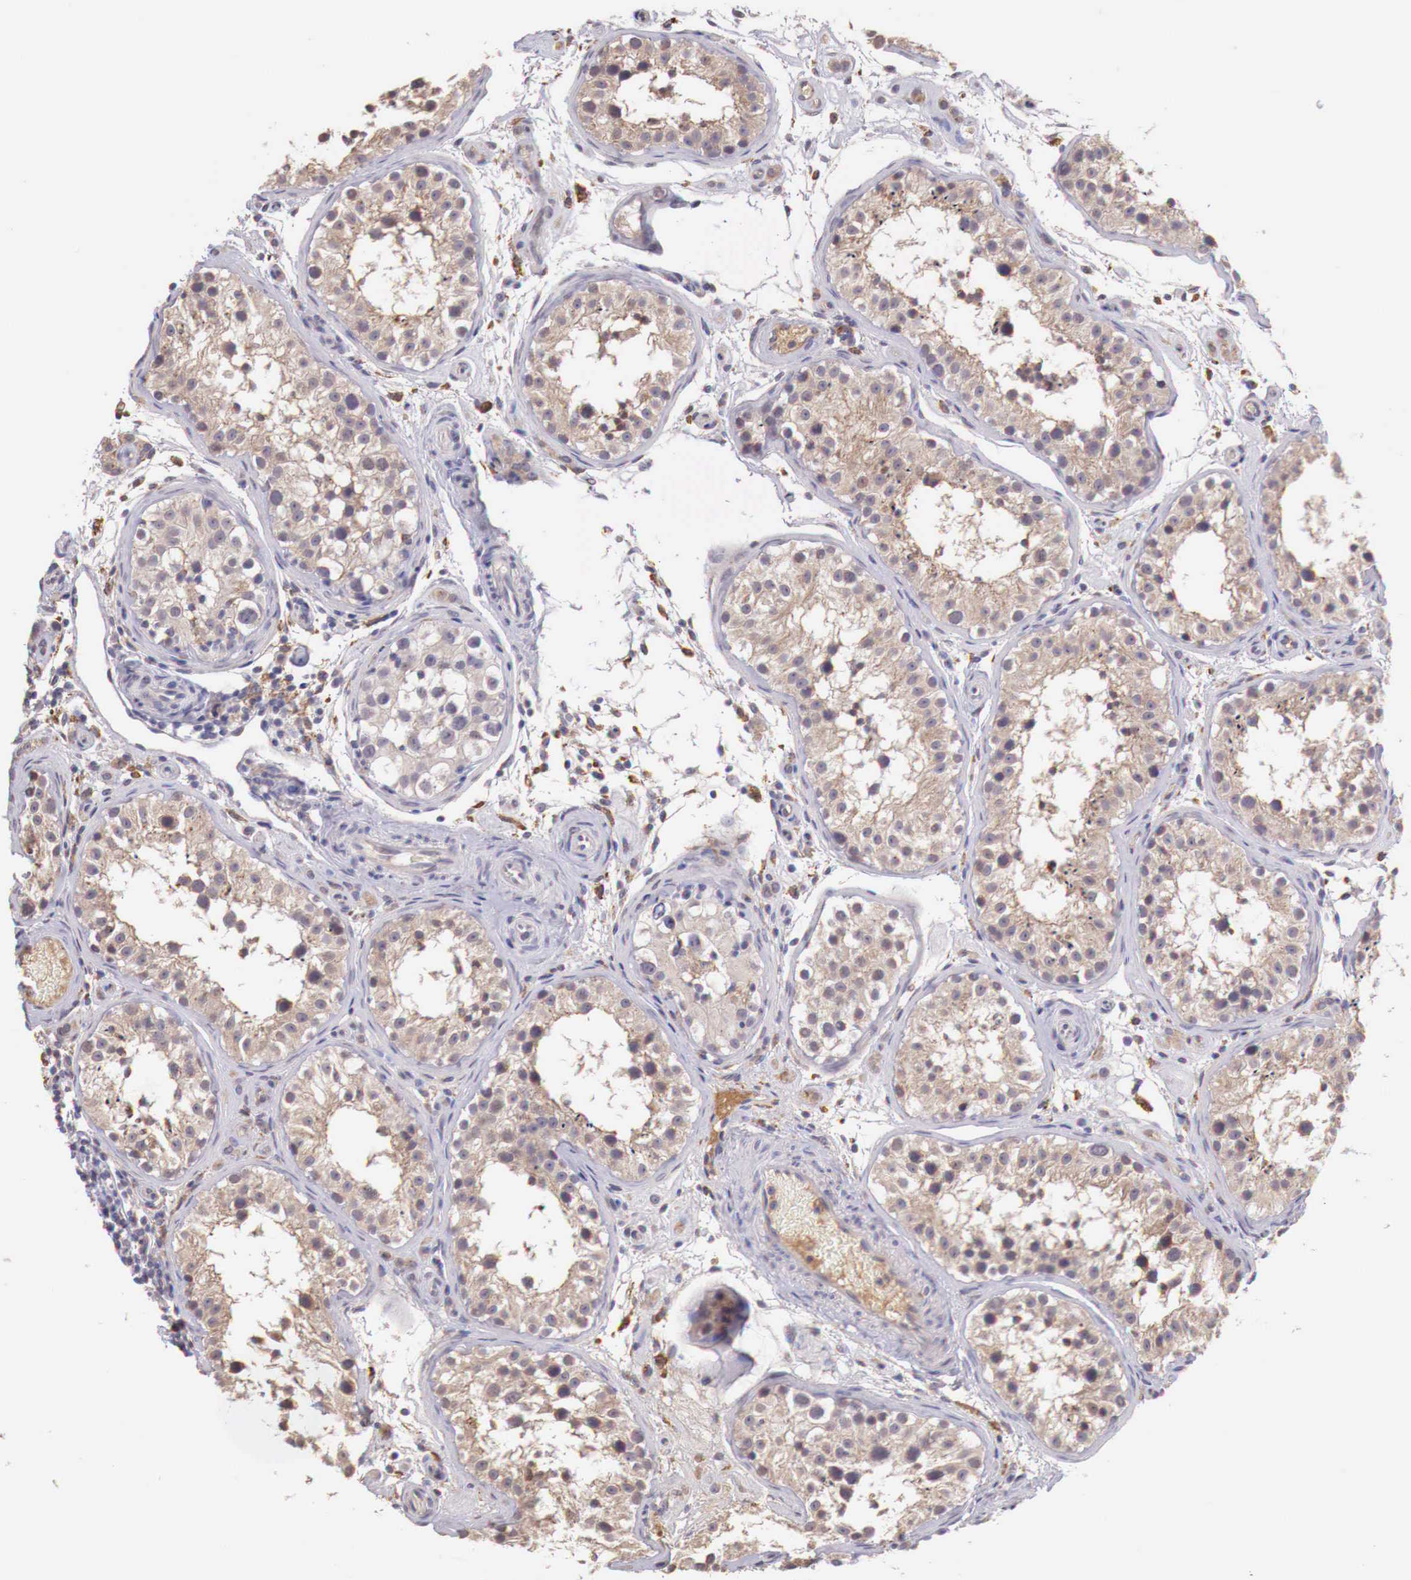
{"staining": {"intensity": "moderate", "quantity": ">75%", "location": "cytoplasmic/membranous"}, "tissue": "testis", "cell_type": "Cells in seminiferous ducts", "image_type": "normal", "snomed": [{"axis": "morphology", "description": "Normal tissue, NOS"}, {"axis": "topography", "description": "Testis"}], "caption": "Immunohistochemical staining of normal testis displays >75% levels of moderate cytoplasmic/membranous protein staining in about >75% of cells in seminiferous ducts. The protein is stained brown, and the nuclei are stained in blue (DAB (3,3'-diaminobenzidine) IHC with brightfield microscopy, high magnification).", "gene": "CHRDL1", "patient": {"sex": "male", "age": 24}}